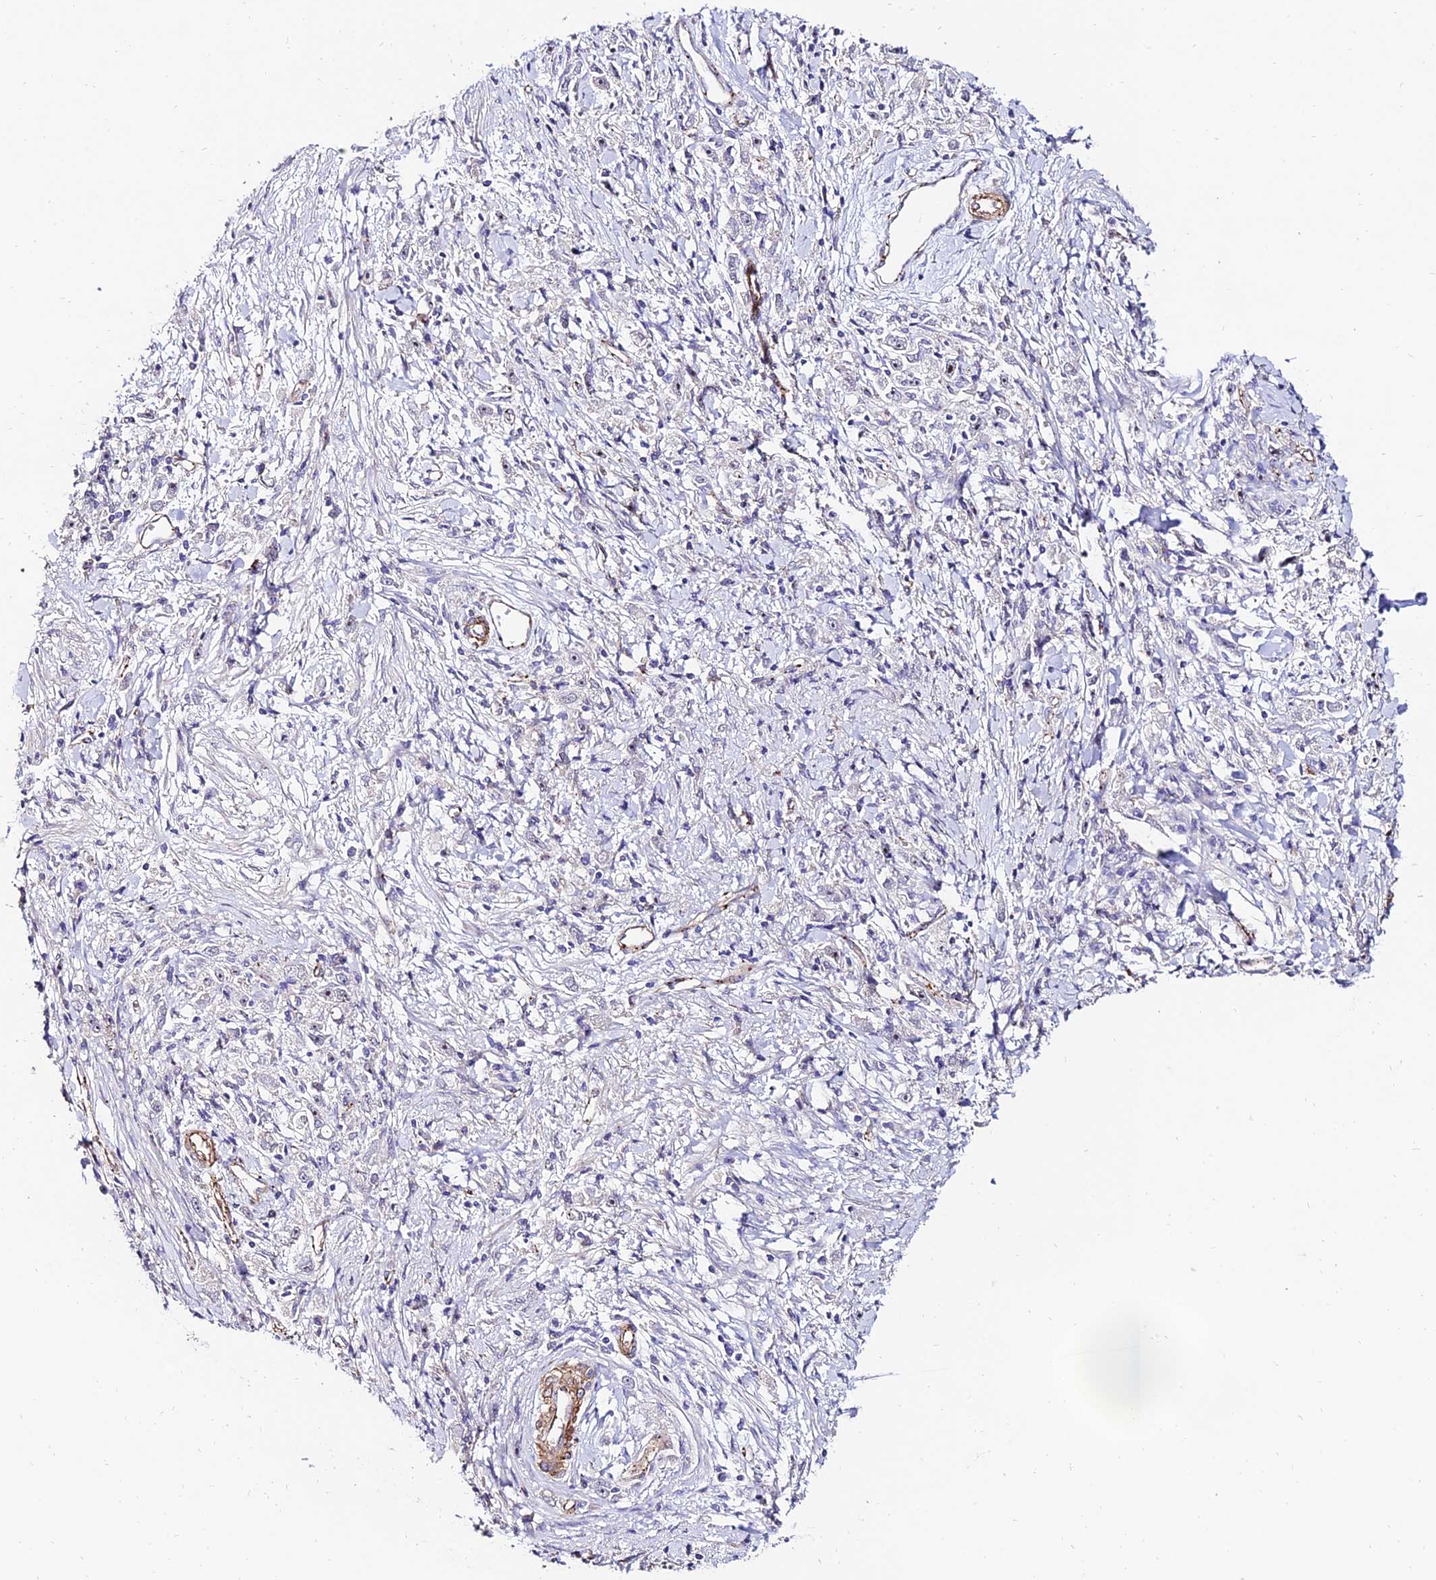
{"staining": {"intensity": "negative", "quantity": "none", "location": "none"}, "tissue": "stomach cancer", "cell_type": "Tumor cells", "image_type": "cancer", "snomed": [{"axis": "morphology", "description": "Adenocarcinoma, NOS"}, {"axis": "topography", "description": "Stomach"}], "caption": "The histopathology image exhibits no staining of tumor cells in stomach cancer. (Immunohistochemistry, brightfield microscopy, high magnification).", "gene": "ALDH3B2", "patient": {"sex": "female", "age": 59}}